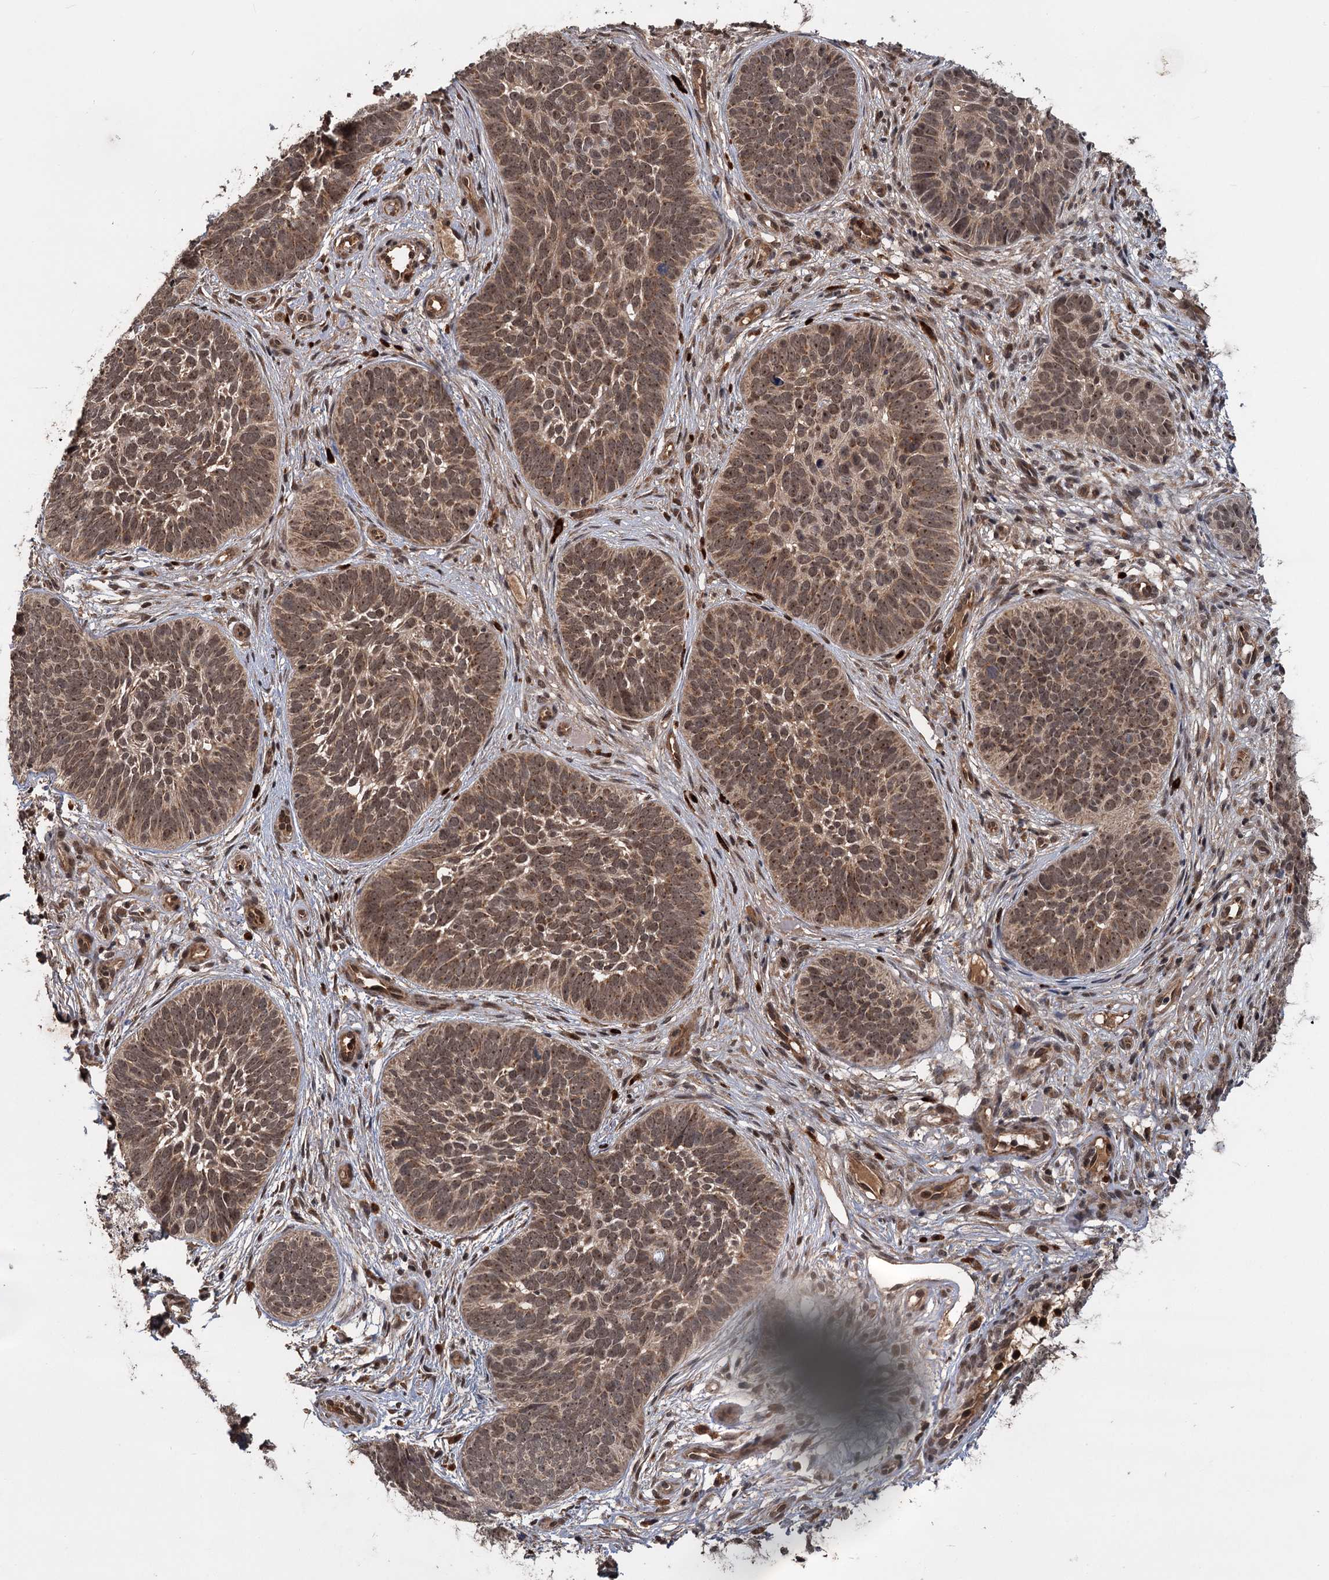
{"staining": {"intensity": "moderate", "quantity": ">75%", "location": "cytoplasmic/membranous,nuclear"}, "tissue": "skin cancer", "cell_type": "Tumor cells", "image_type": "cancer", "snomed": [{"axis": "morphology", "description": "Basal cell carcinoma"}, {"axis": "topography", "description": "Skin"}], "caption": "The micrograph reveals staining of basal cell carcinoma (skin), revealing moderate cytoplasmic/membranous and nuclear protein expression (brown color) within tumor cells. (Stains: DAB (3,3'-diaminobenzidine) in brown, nuclei in blue, Microscopy: brightfield microscopy at high magnification).", "gene": "KANSL2", "patient": {"sex": "male", "age": 89}}